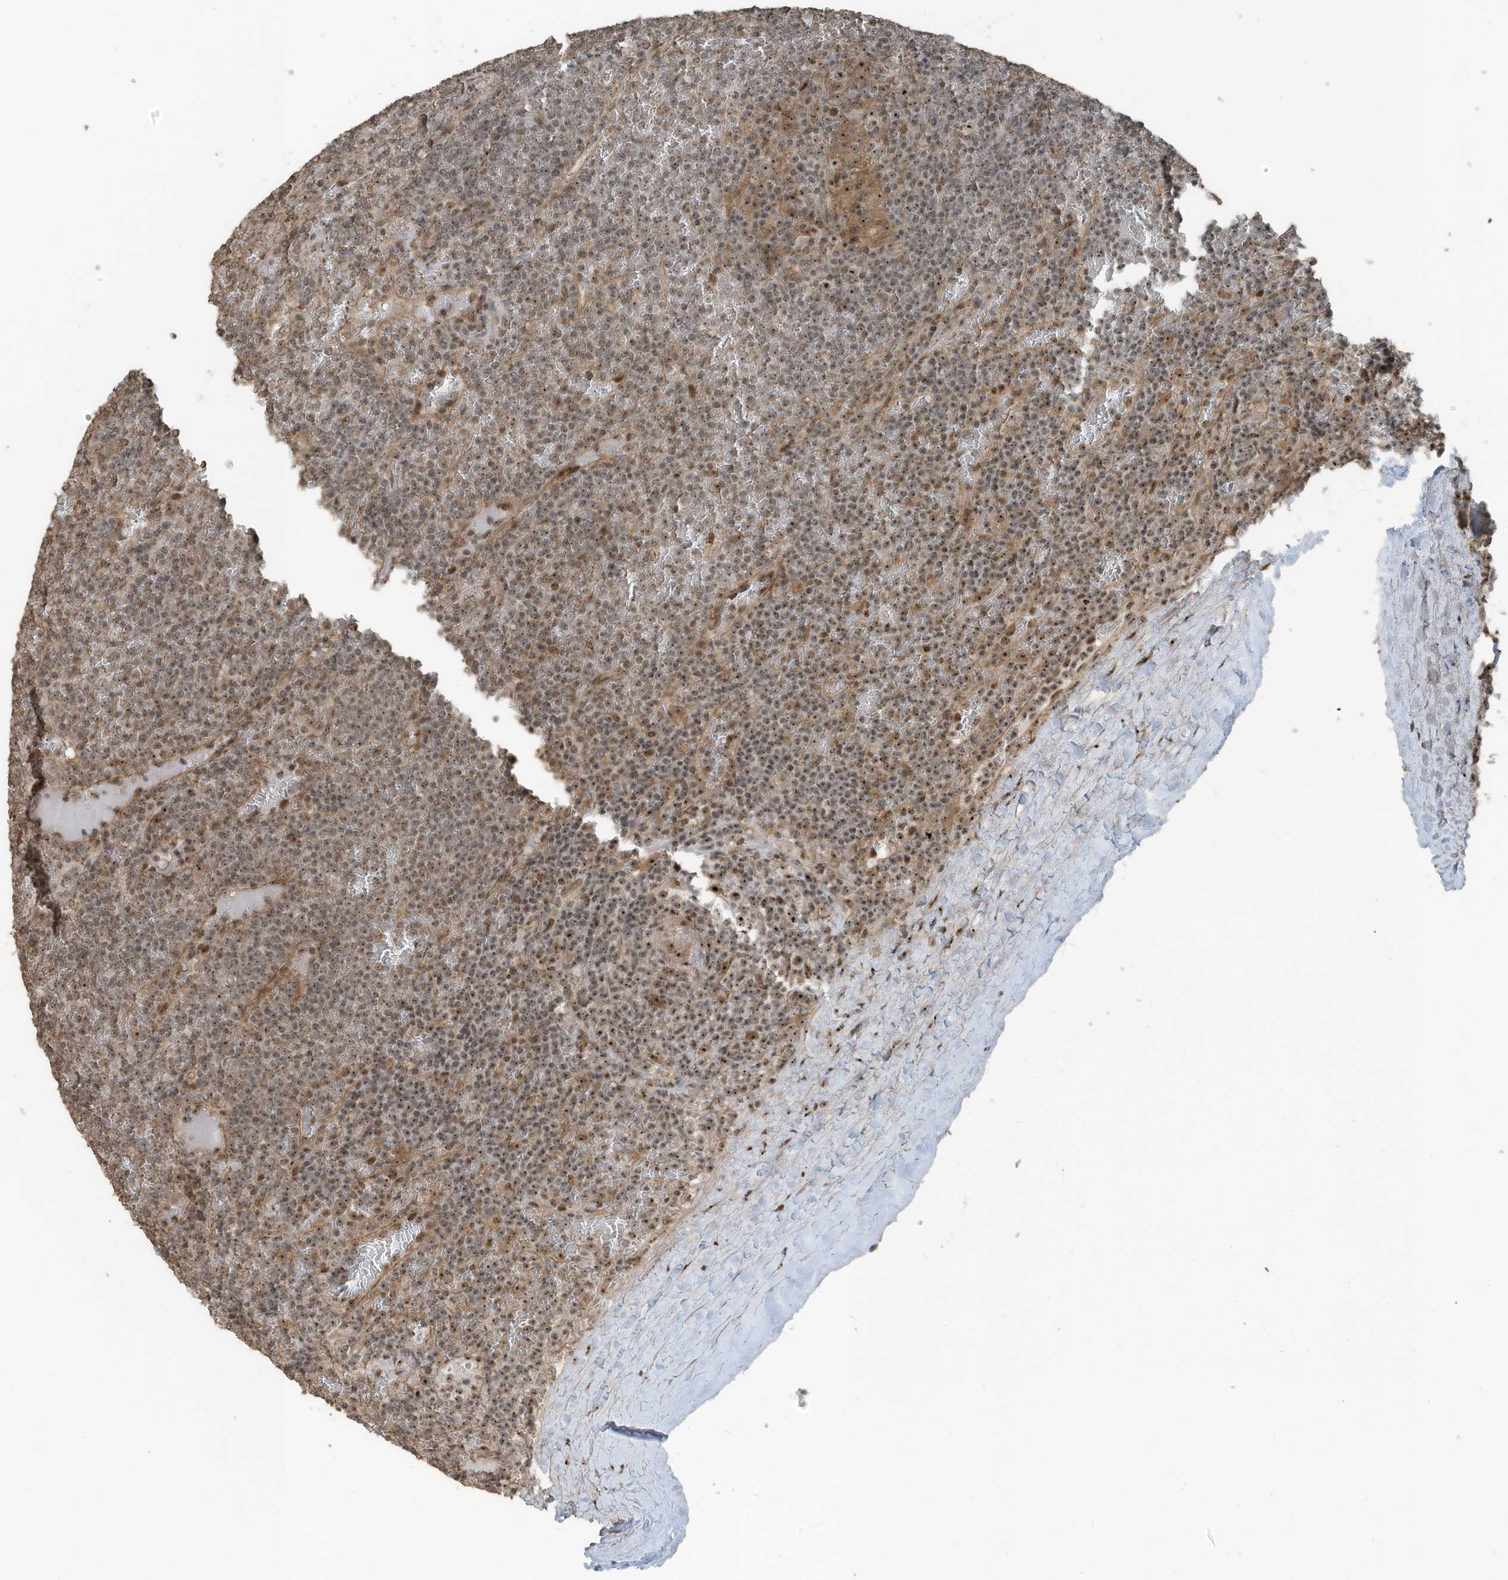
{"staining": {"intensity": "moderate", "quantity": ">75%", "location": "nuclear"}, "tissue": "lymphoma", "cell_type": "Tumor cells", "image_type": "cancer", "snomed": [{"axis": "morphology", "description": "Malignant lymphoma, non-Hodgkin's type, Low grade"}, {"axis": "topography", "description": "Spleen"}], "caption": "Immunohistochemistry (IHC) (DAB) staining of low-grade malignant lymphoma, non-Hodgkin's type exhibits moderate nuclear protein staining in about >75% of tumor cells.", "gene": "UTP3", "patient": {"sex": "female", "age": 19}}